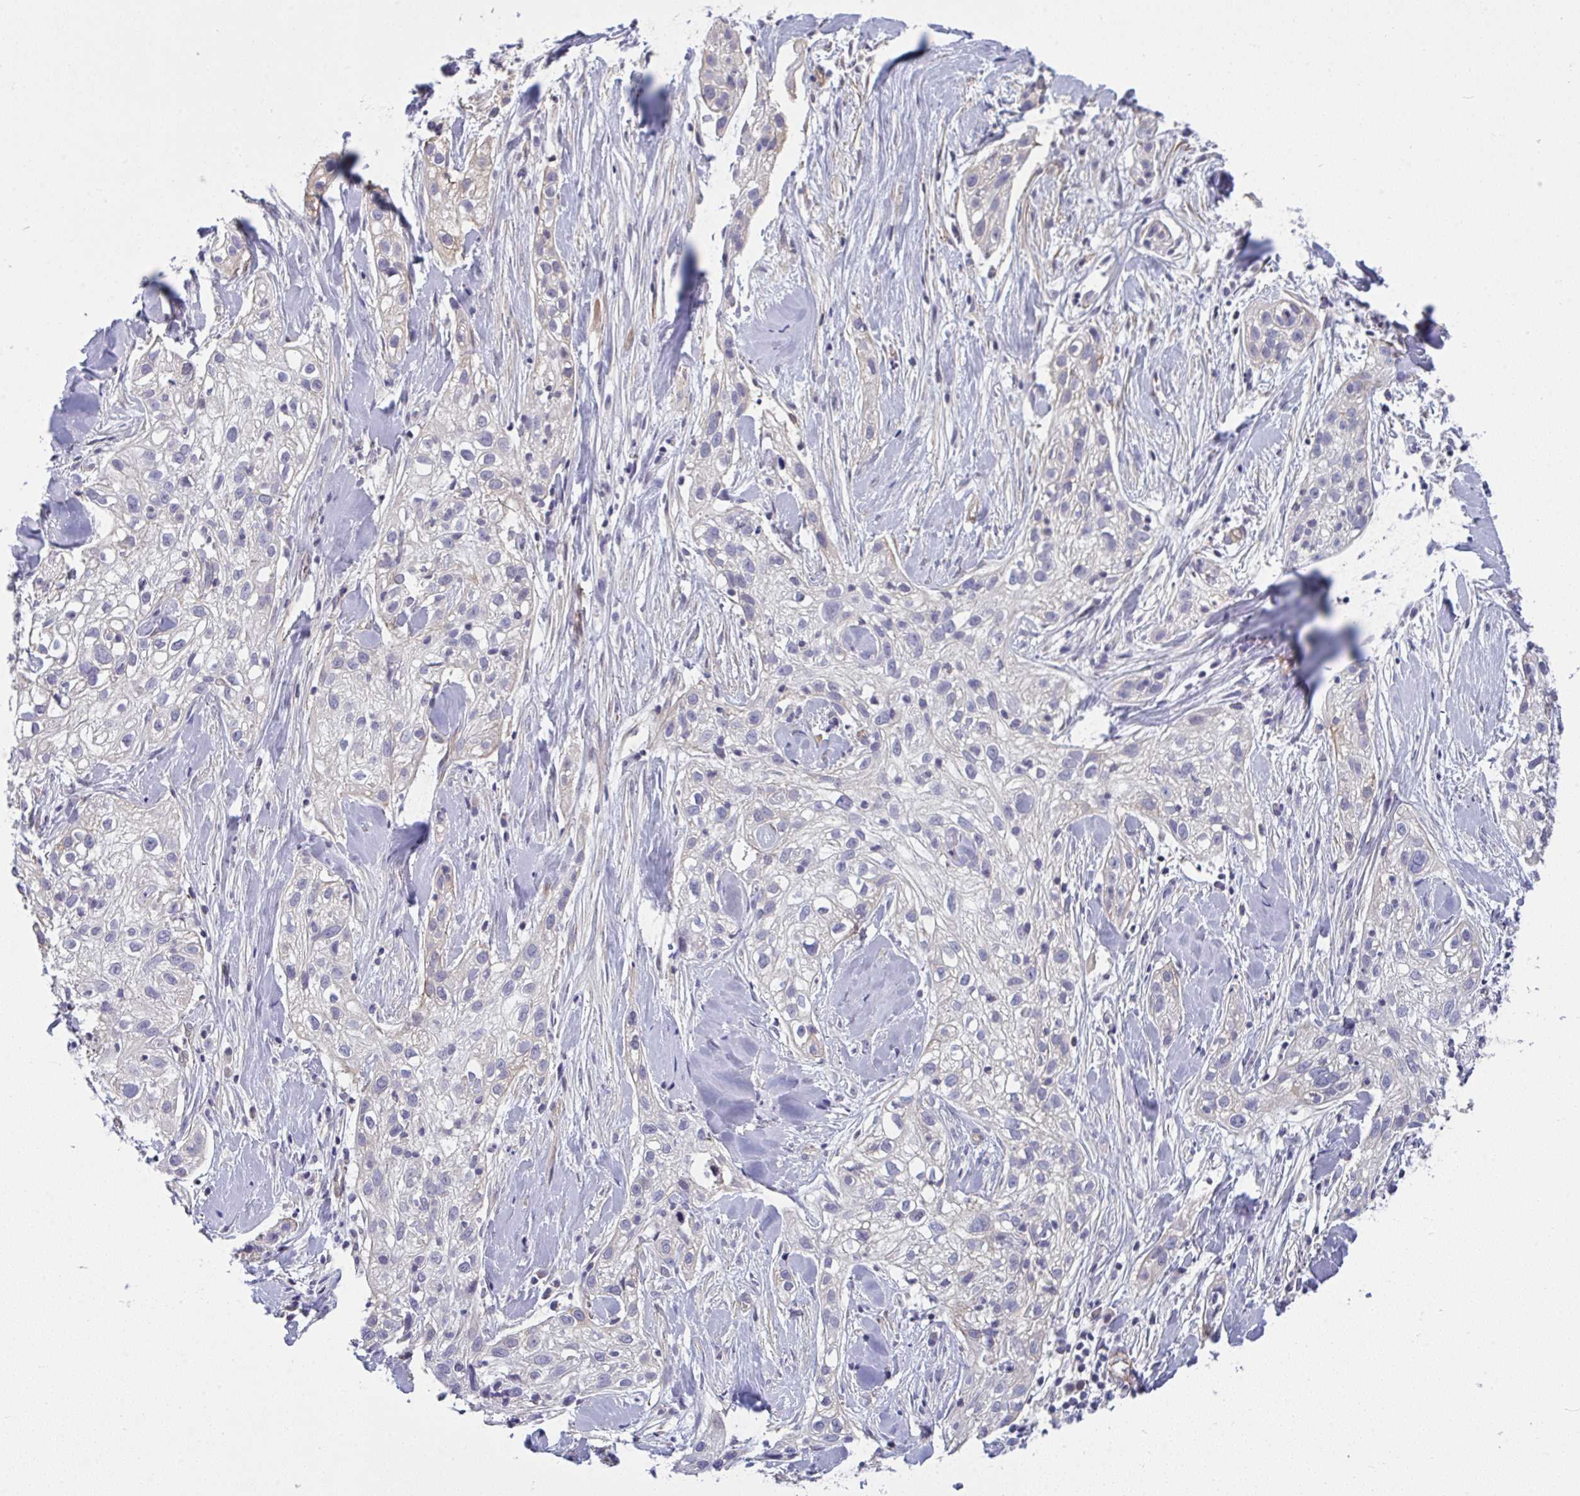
{"staining": {"intensity": "negative", "quantity": "none", "location": "none"}, "tissue": "skin cancer", "cell_type": "Tumor cells", "image_type": "cancer", "snomed": [{"axis": "morphology", "description": "Squamous cell carcinoma, NOS"}, {"axis": "topography", "description": "Skin"}], "caption": "High magnification brightfield microscopy of skin cancer stained with DAB (brown) and counterstained with hematoxylin (blue): tumor cells show no significant positivity.", "gene": "MYL12A", "patient": {"sex": "male", "age": 82}}